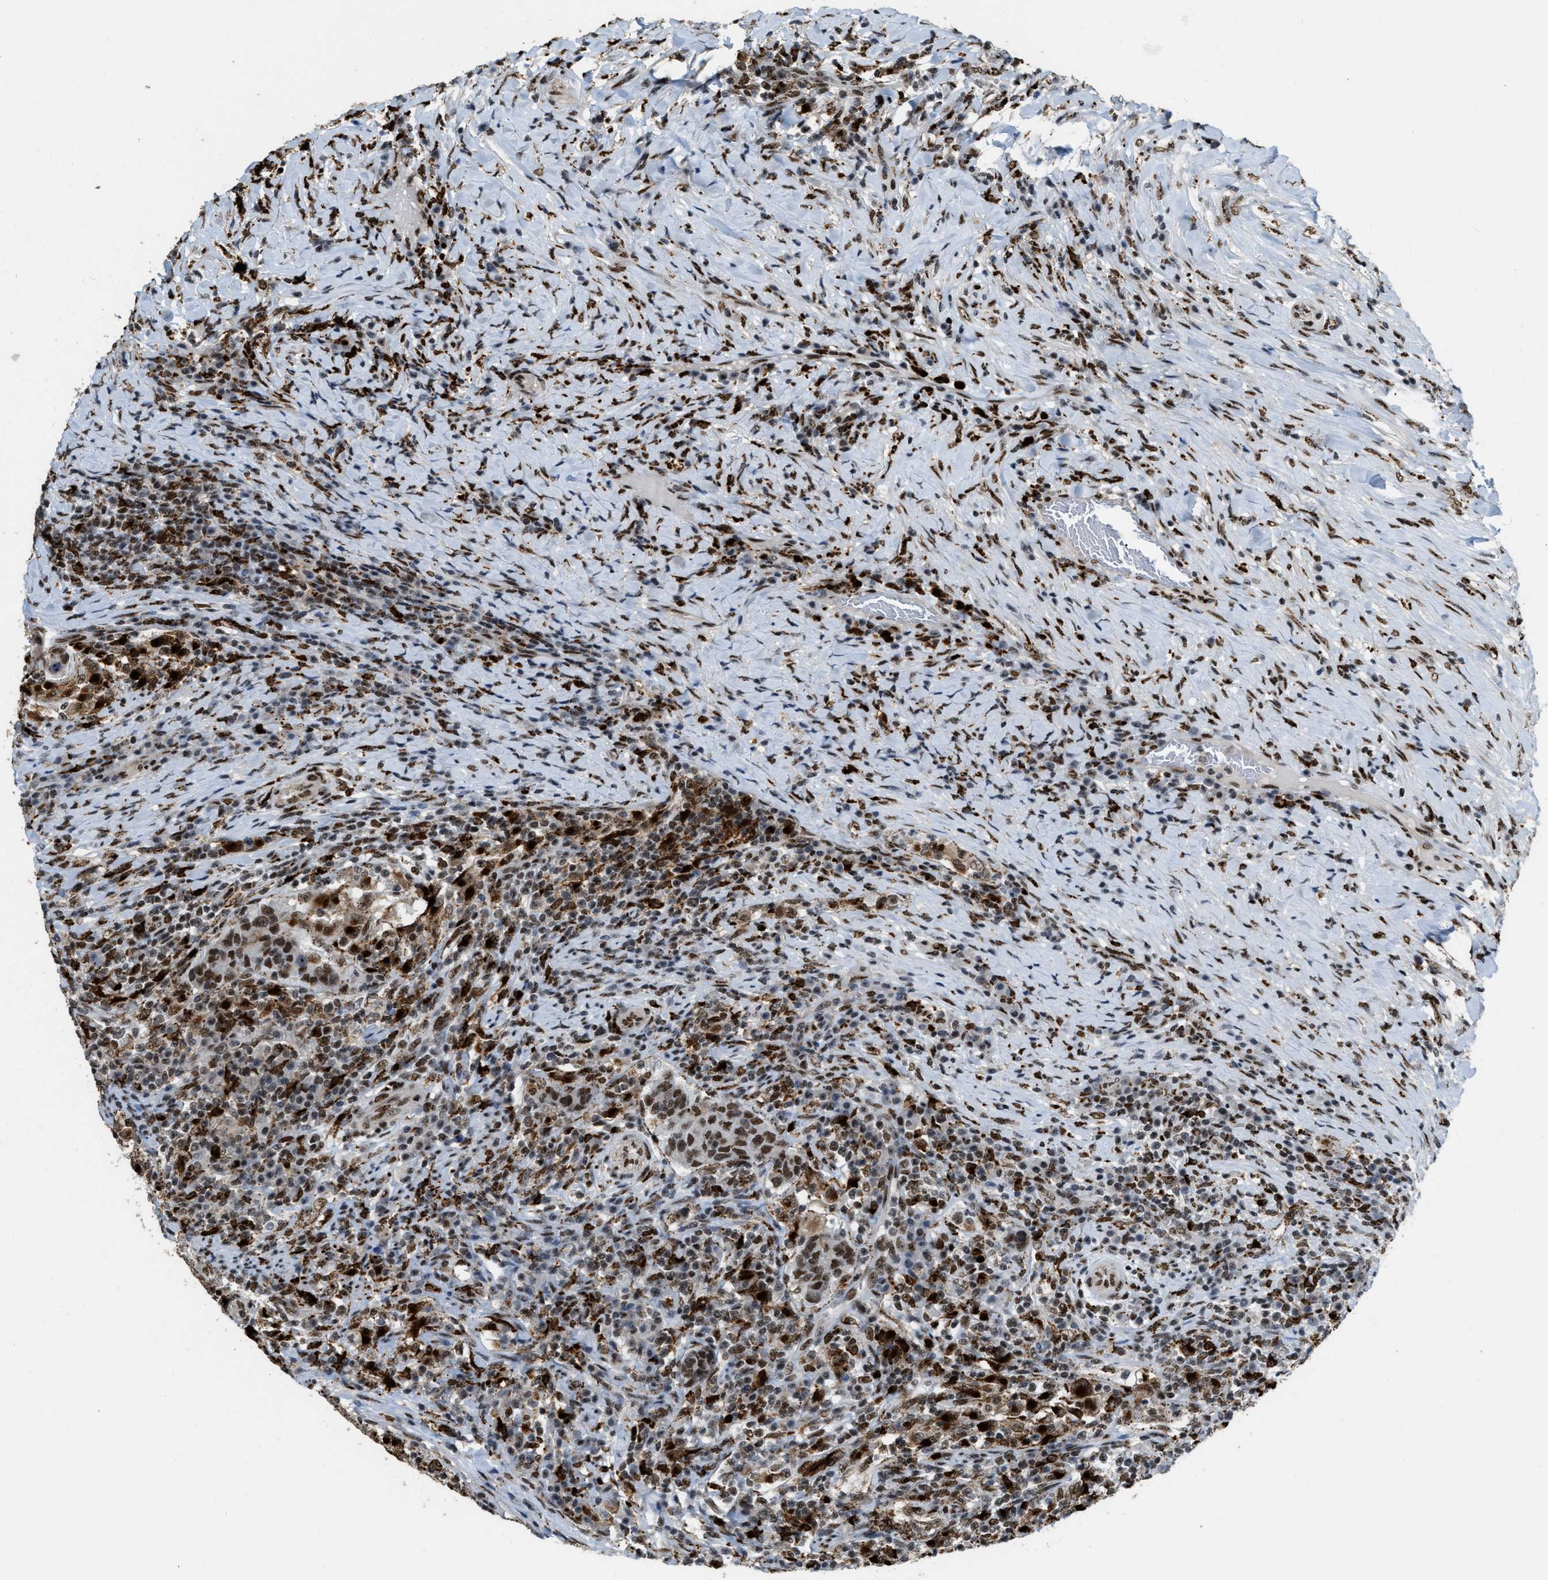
{"staining": {"intensity": "strong", "quantity": ">75%", "location": "cytoplasmic/membranous,nuclear"}, "tissue": "colorectal cancer", "cell_type": "Tumor cells", "image_type": "cancer", "snomed": [{"axis": "morphology", "description": "Normal tissue, NOS"}, {"axis": "morphology", "description": "Adenocarcinoma, NOS"}, {"axis": "topography", "description": "Colon"}], "caption": "The micrograph displays a brown stain indicating the presence of a protein in the cytoplasmic/membranous and nuclear of tumor cells in colorectal cancer.", "gene": "NUMA1", "patient": {"sex": "female", "age": 75}}